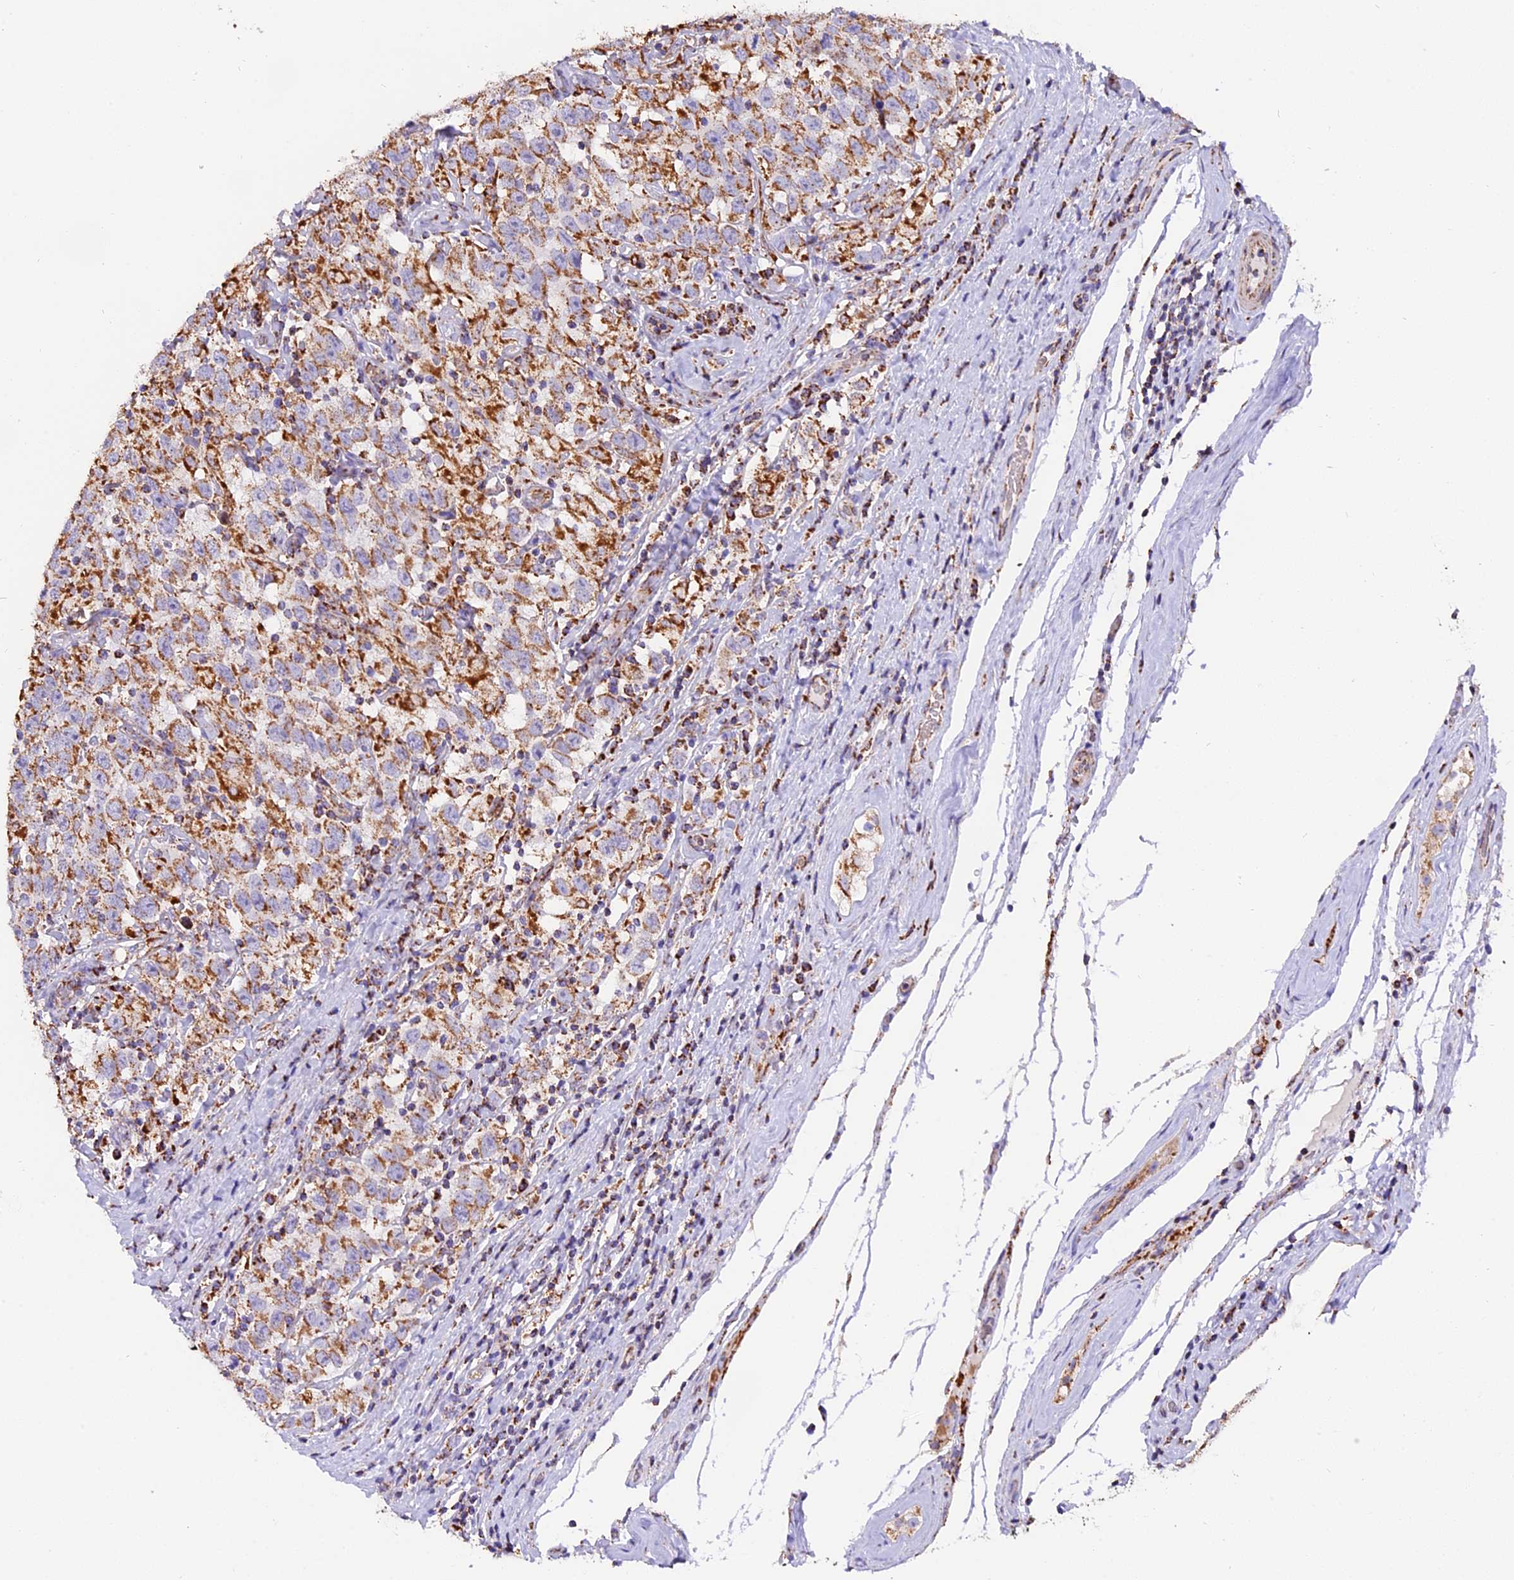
{"staining": {"intensity": "moderate", "quantity": ">75%", "location": "cytoplasmic/membranous"}, "tissue": "testis cancer", "cell_type": "Tumor cells", "image_type": "cancer", "snomed": [{"axis": "morphology", "description": "Seminoma, NOS"}, {"axis": "topography", "description": "Testis"}], "caption": "The photomicrograph displays a brown stain indicating the presence of a protein in the cytoplasmic/membranous of tumor cells in testis seminoma.", "gene": "NDUFA8", "patient": {"sex": "male", "age": 41}}